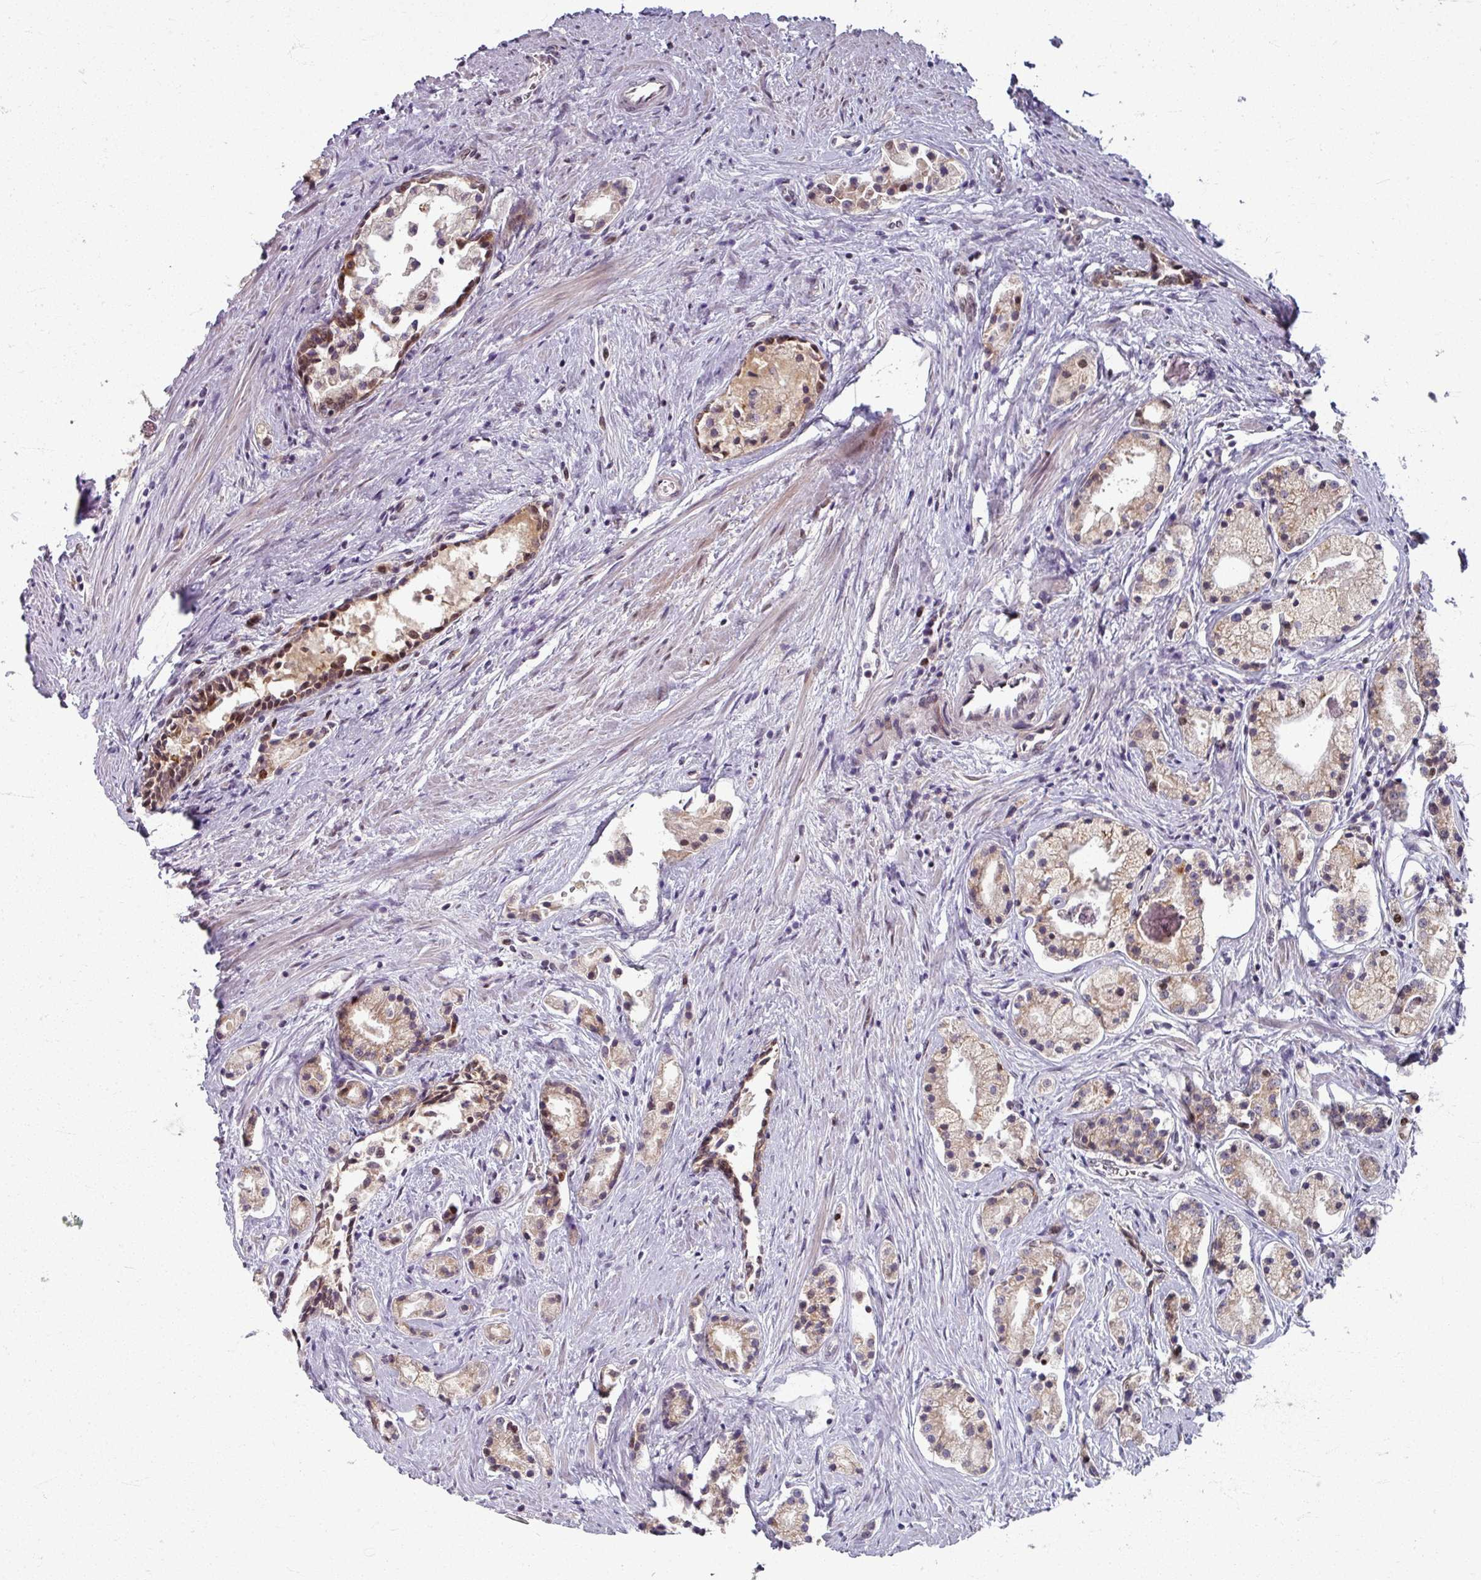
{"staining": {"intensity": "moderate", "quantity": "<25%", "location": "cytoplasmic/membranous"}, "tissue": "prostate cancer", "cell_type": "Tumor cells", "image_type": "cancer", "snomed": [{"axis": "morphology", "description": "Adenocarcinoma, High grade"}, {"axis": "topography", "description": "Prostate"}], "caption": "The histopathology image exhibits immunohistochemical staining of adenocarcinoma (high-grade) (prostate). There is moderate cytoplasmic/membranous positivity is present in about <25% of tumor cells.", "gene": "KLC3", "patient": {"sex": "male", "age": 69}}